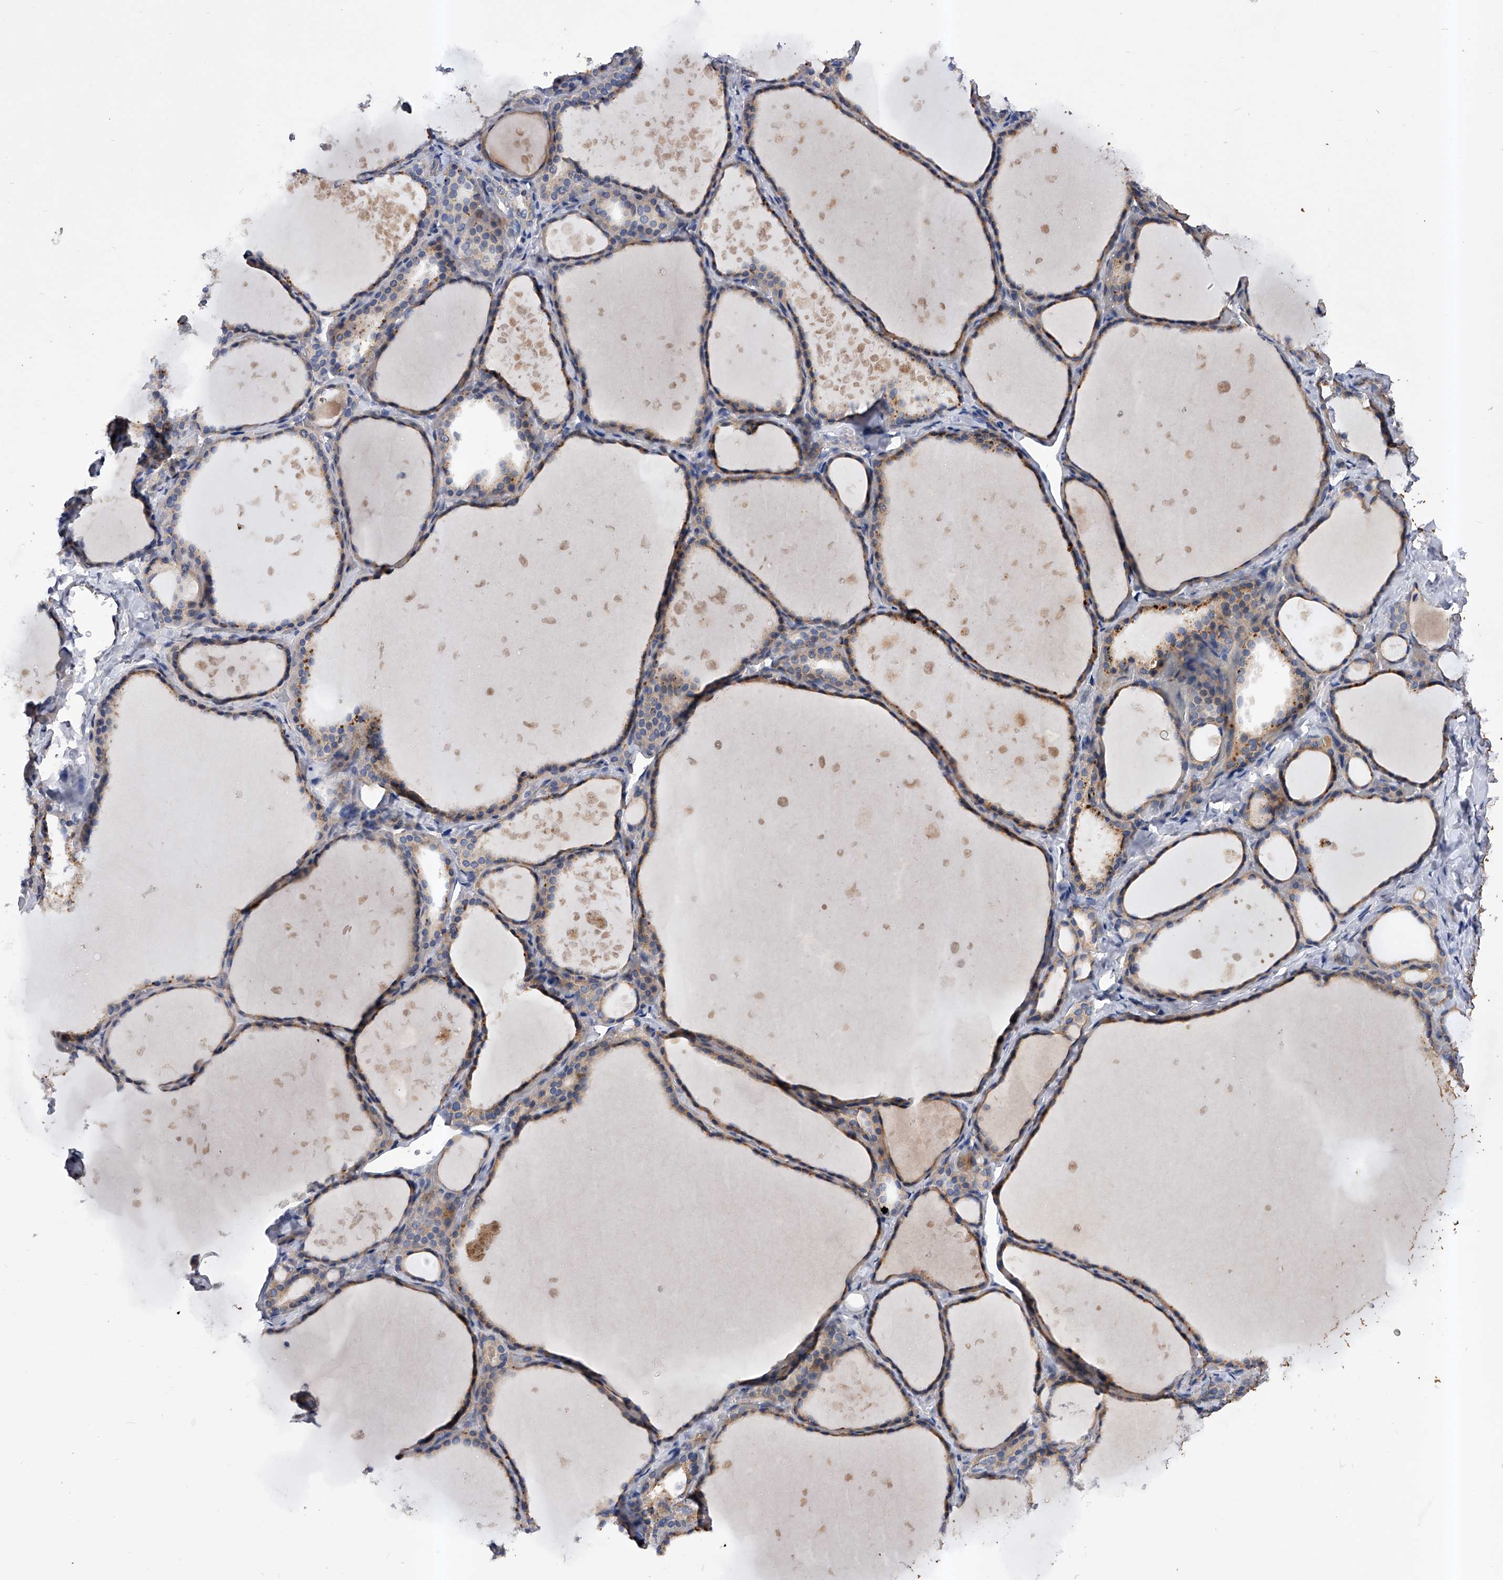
{"staining": {"intensity": "weak", "quantity": "25%-75%", "location": "cytoplasmic/membranous"}, "tissue": "thyroid gland", "cell_type": "Glandular cells", "image_type": "normal", "snomed": [{"axis": "morphology", "description": "Normal tissue, NOS"}, {"axis": "topography", "description": "Thyroid gland"}], "caption": "DAB immunohistochemical staining of normal human thyroid gland displays weak cytoplasmic/membranous protein expression in approximately 25%-75% of glandular cells.", "gene": "ARL4C", "patient": {"sex": "female", "age": 44}}